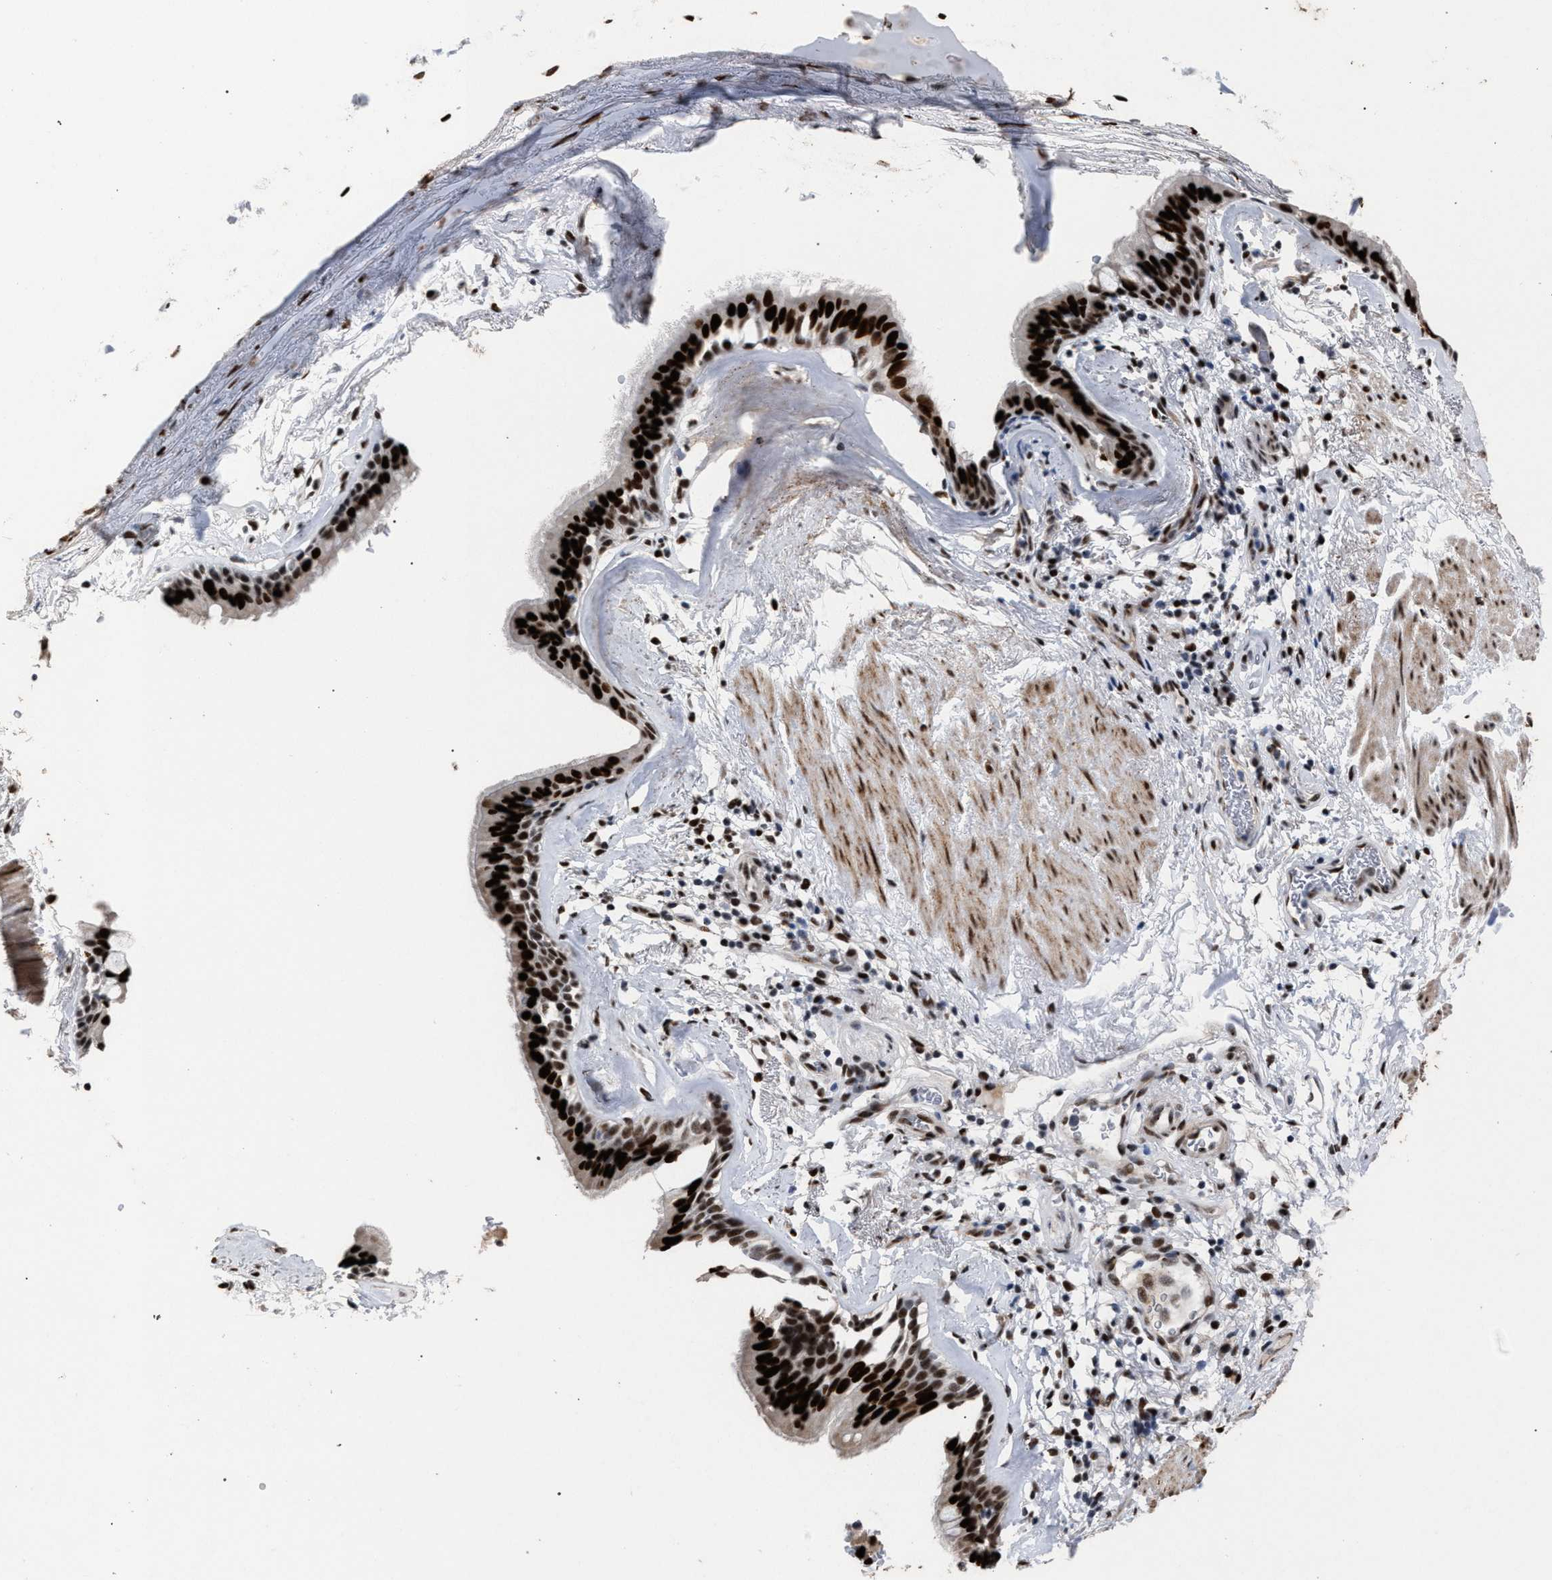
{"staining": {"intensity": "strong", "quantity": ">75%", "location": "nuclear"}, "tissue": "bronchus", "cell_type": "Respiratory epithelial cells", "image_type": "normal", "snomed": [{"axis": "morphology", "description": "Normal tissue, NOS"}, {"axis": "topography", "description": "Cartilage tissue"}], "caption": "Bronchus stained with a brown dye demonstrates strong nuclear positive staining in approximately >75% of respiratory epithelial cells.", "gene": "TP53BP1", "patient": {"sex": "female", "age": 63}}